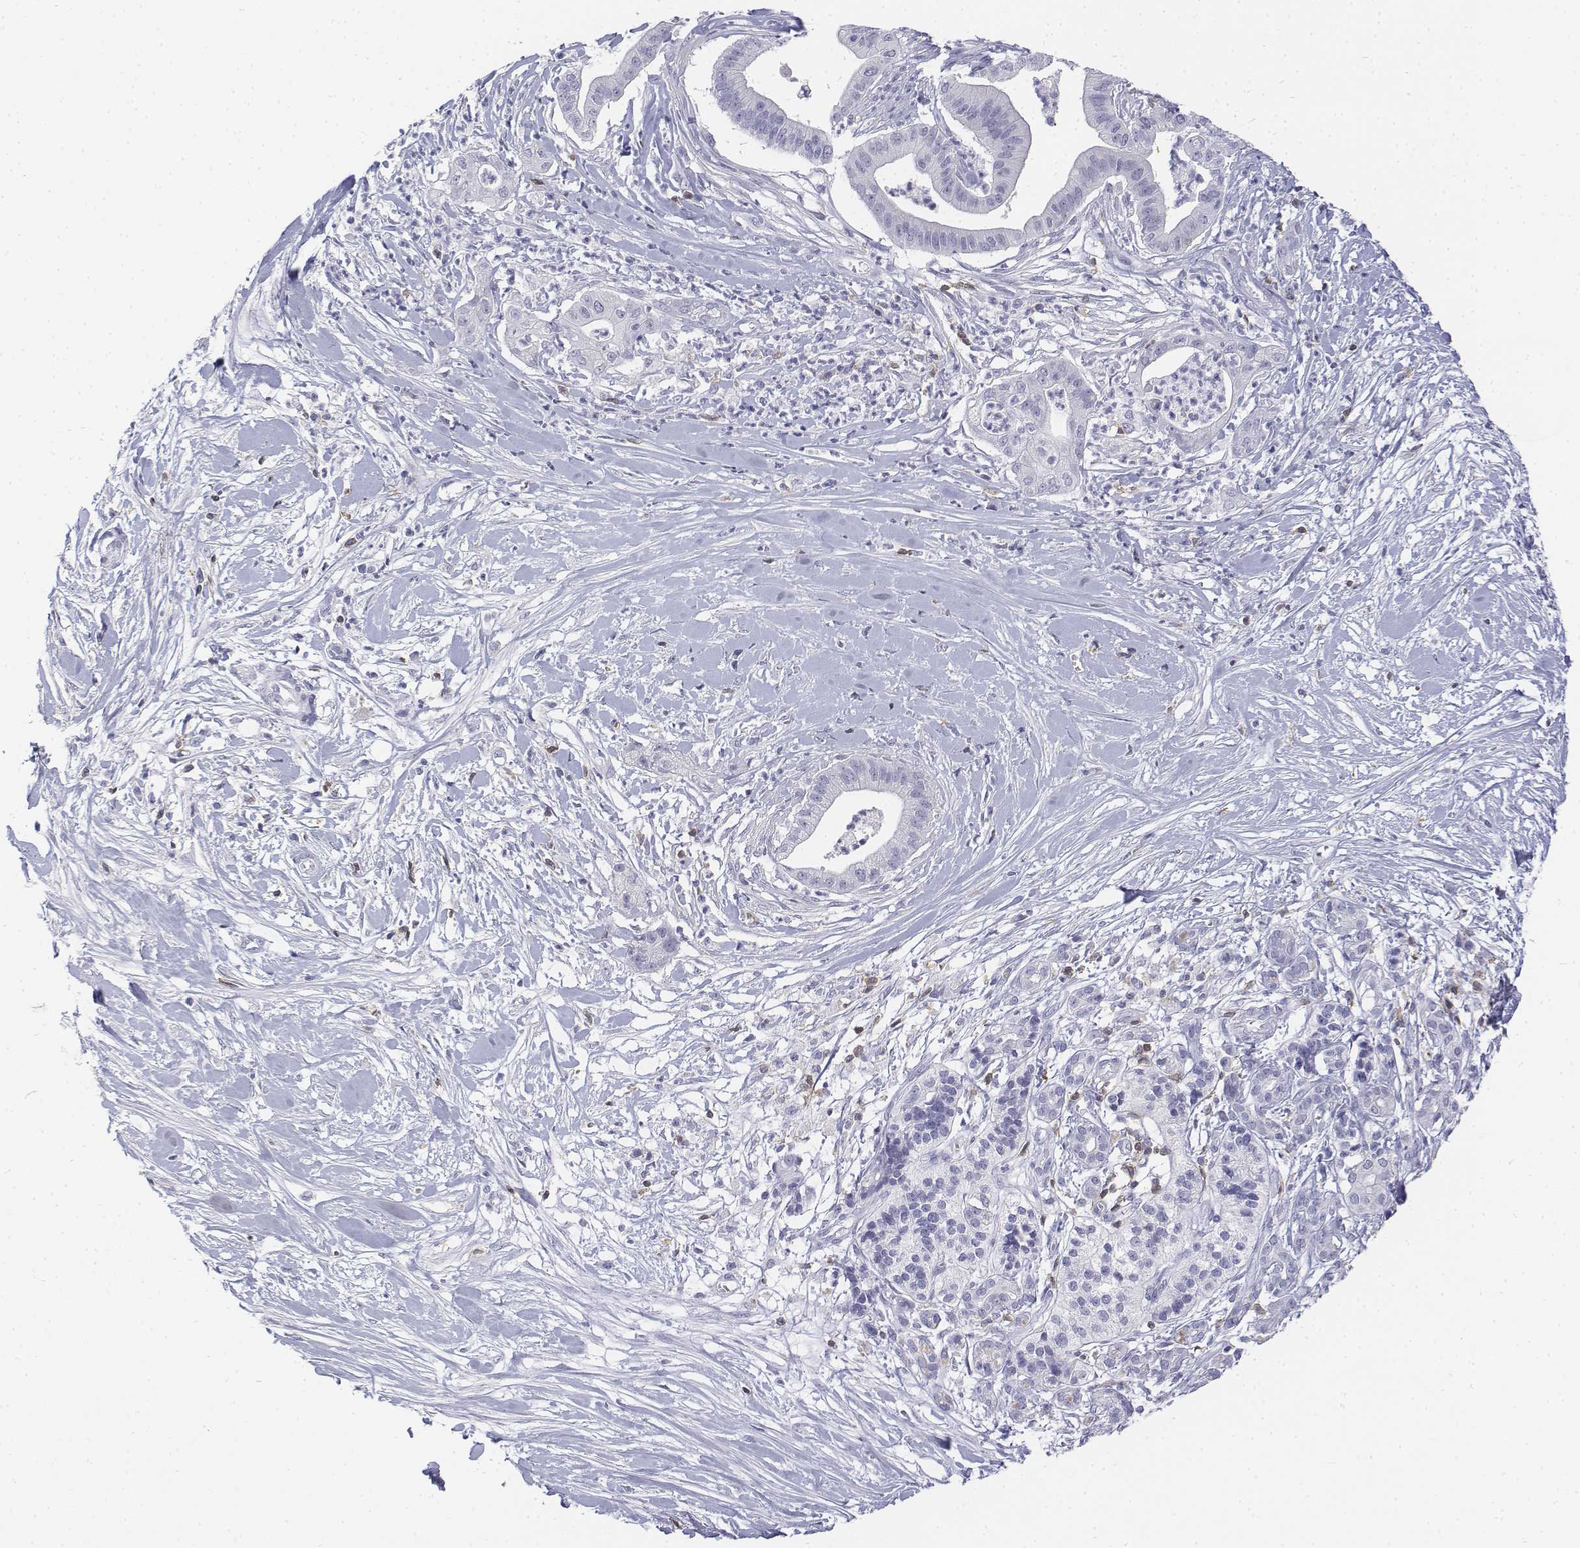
{"staining": {"intensity": "negative", "quantity": "none", "location": "none"}, "tissue": "pancreatic cancer", "cell_type": "Tumor cells", "image_type": "cancer", "snomed": [{"axis": "morphology", "description": "Normal tissue, NOS"}, {"axis": "morphology", "description": "Adenocarcinoma, NOS"}, {"axis": "topography", "description": "Lymph node"}, {"axis": "topography", "description": "Pancreas"}], "caption": "Image shows no protein expression in tumor cells of pancreatic cancer (adenocarcinoma) tissue.", "gene": "CD3E", "patient": {"sex": "female", "age": 58}}